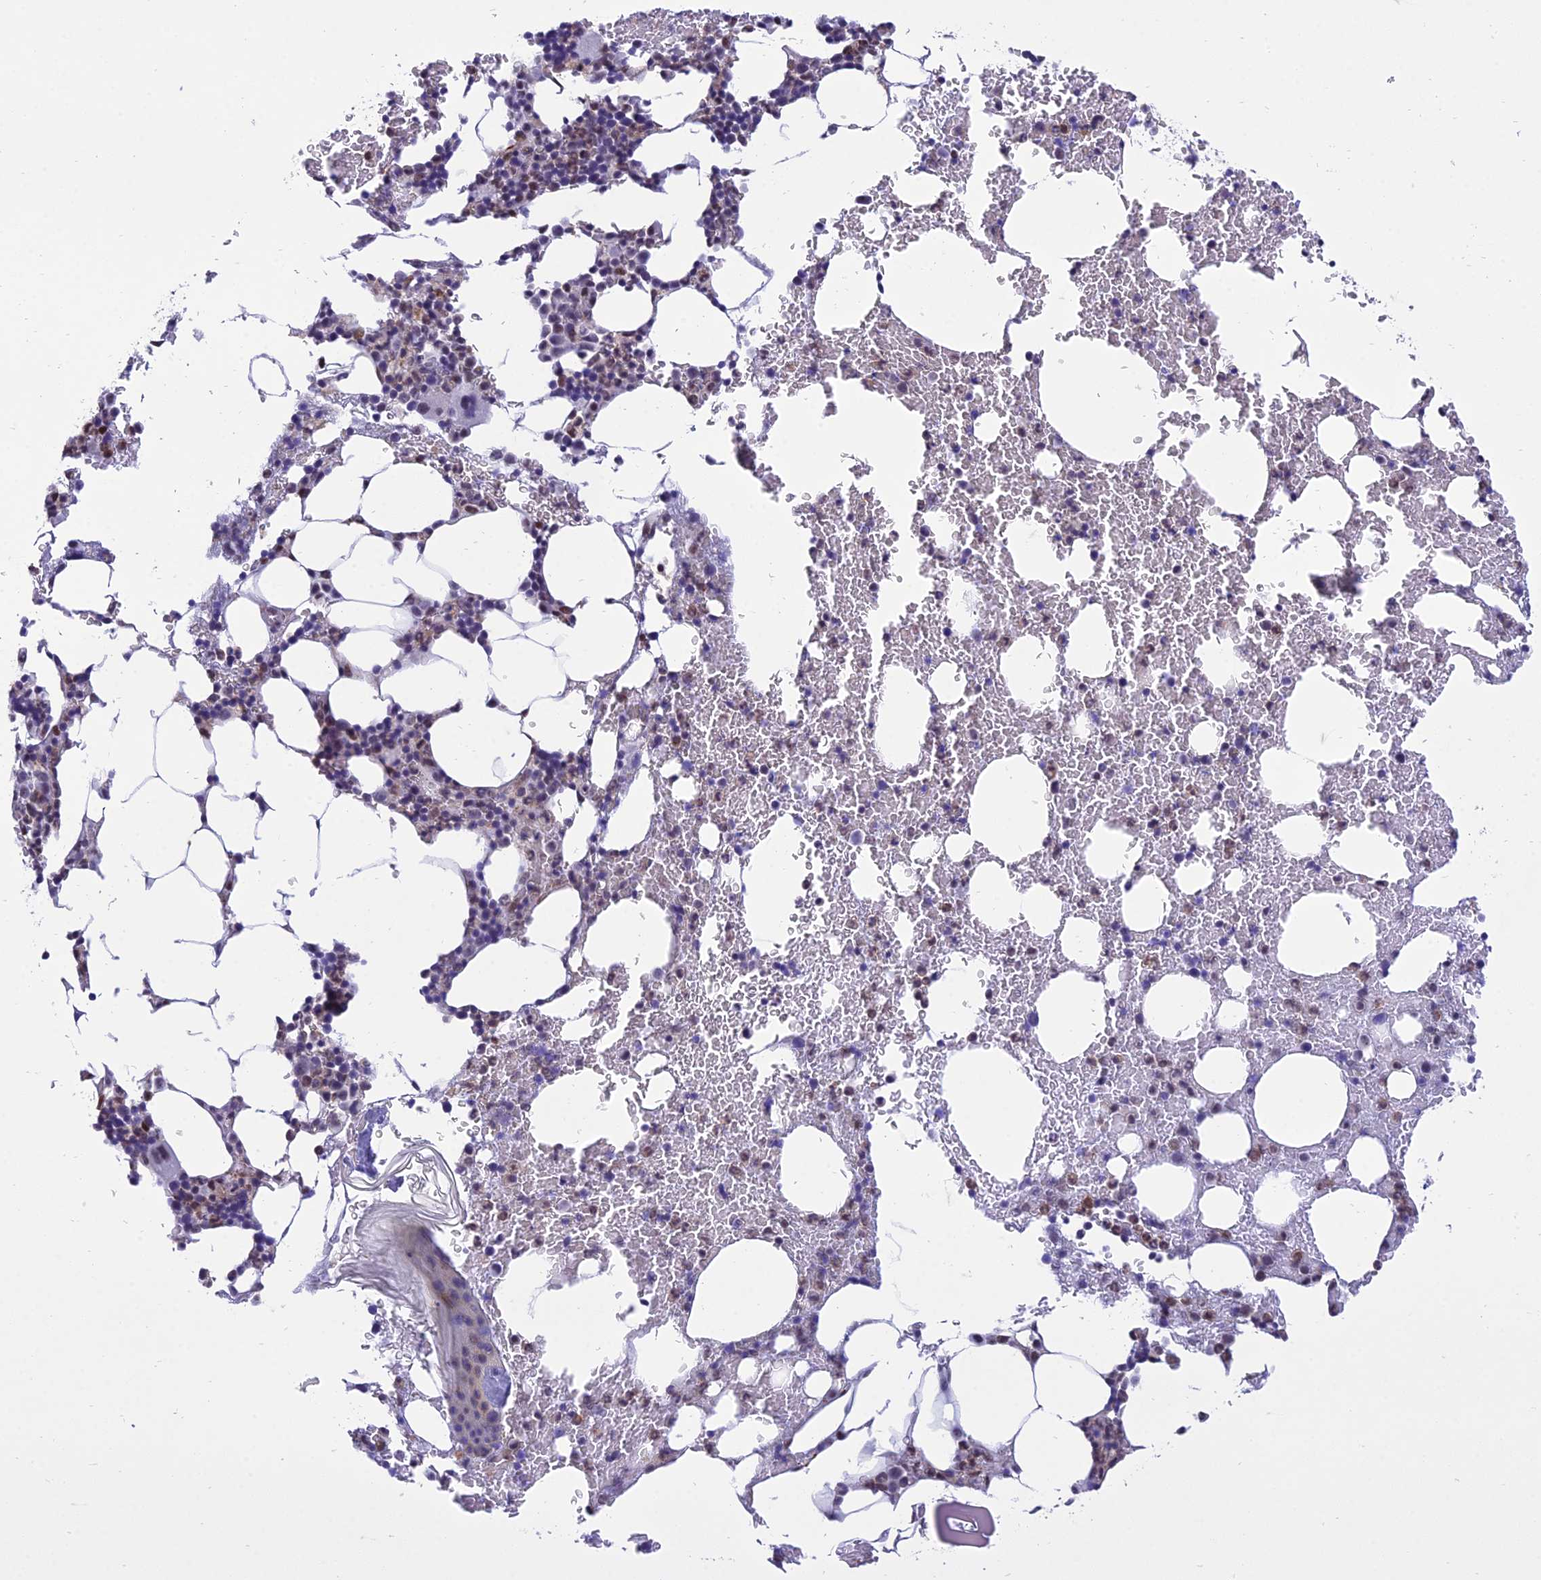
{"staining": {"intensity": "weak", "quantity": "25%-75%", "location": "nuclear"}, "tissue": "bone marrow", "cell_type": "Hematopoietic cells", "image_type": "normal", "snomed": [{"axis": "morphology", "description": "Normal tissue, NOS"}, {"axis": "morphology", "description": "Inflammation, NOS"}, {"axis": "topography", "description": "Bone marrow"}], "caption": "Unremarkable bone marrow exhibits weak nuclear staining in approximately 25%-75% of hematopoietic cells.", "gene": "RANBP3", "patient": {"sex": "male", "age": 41}}